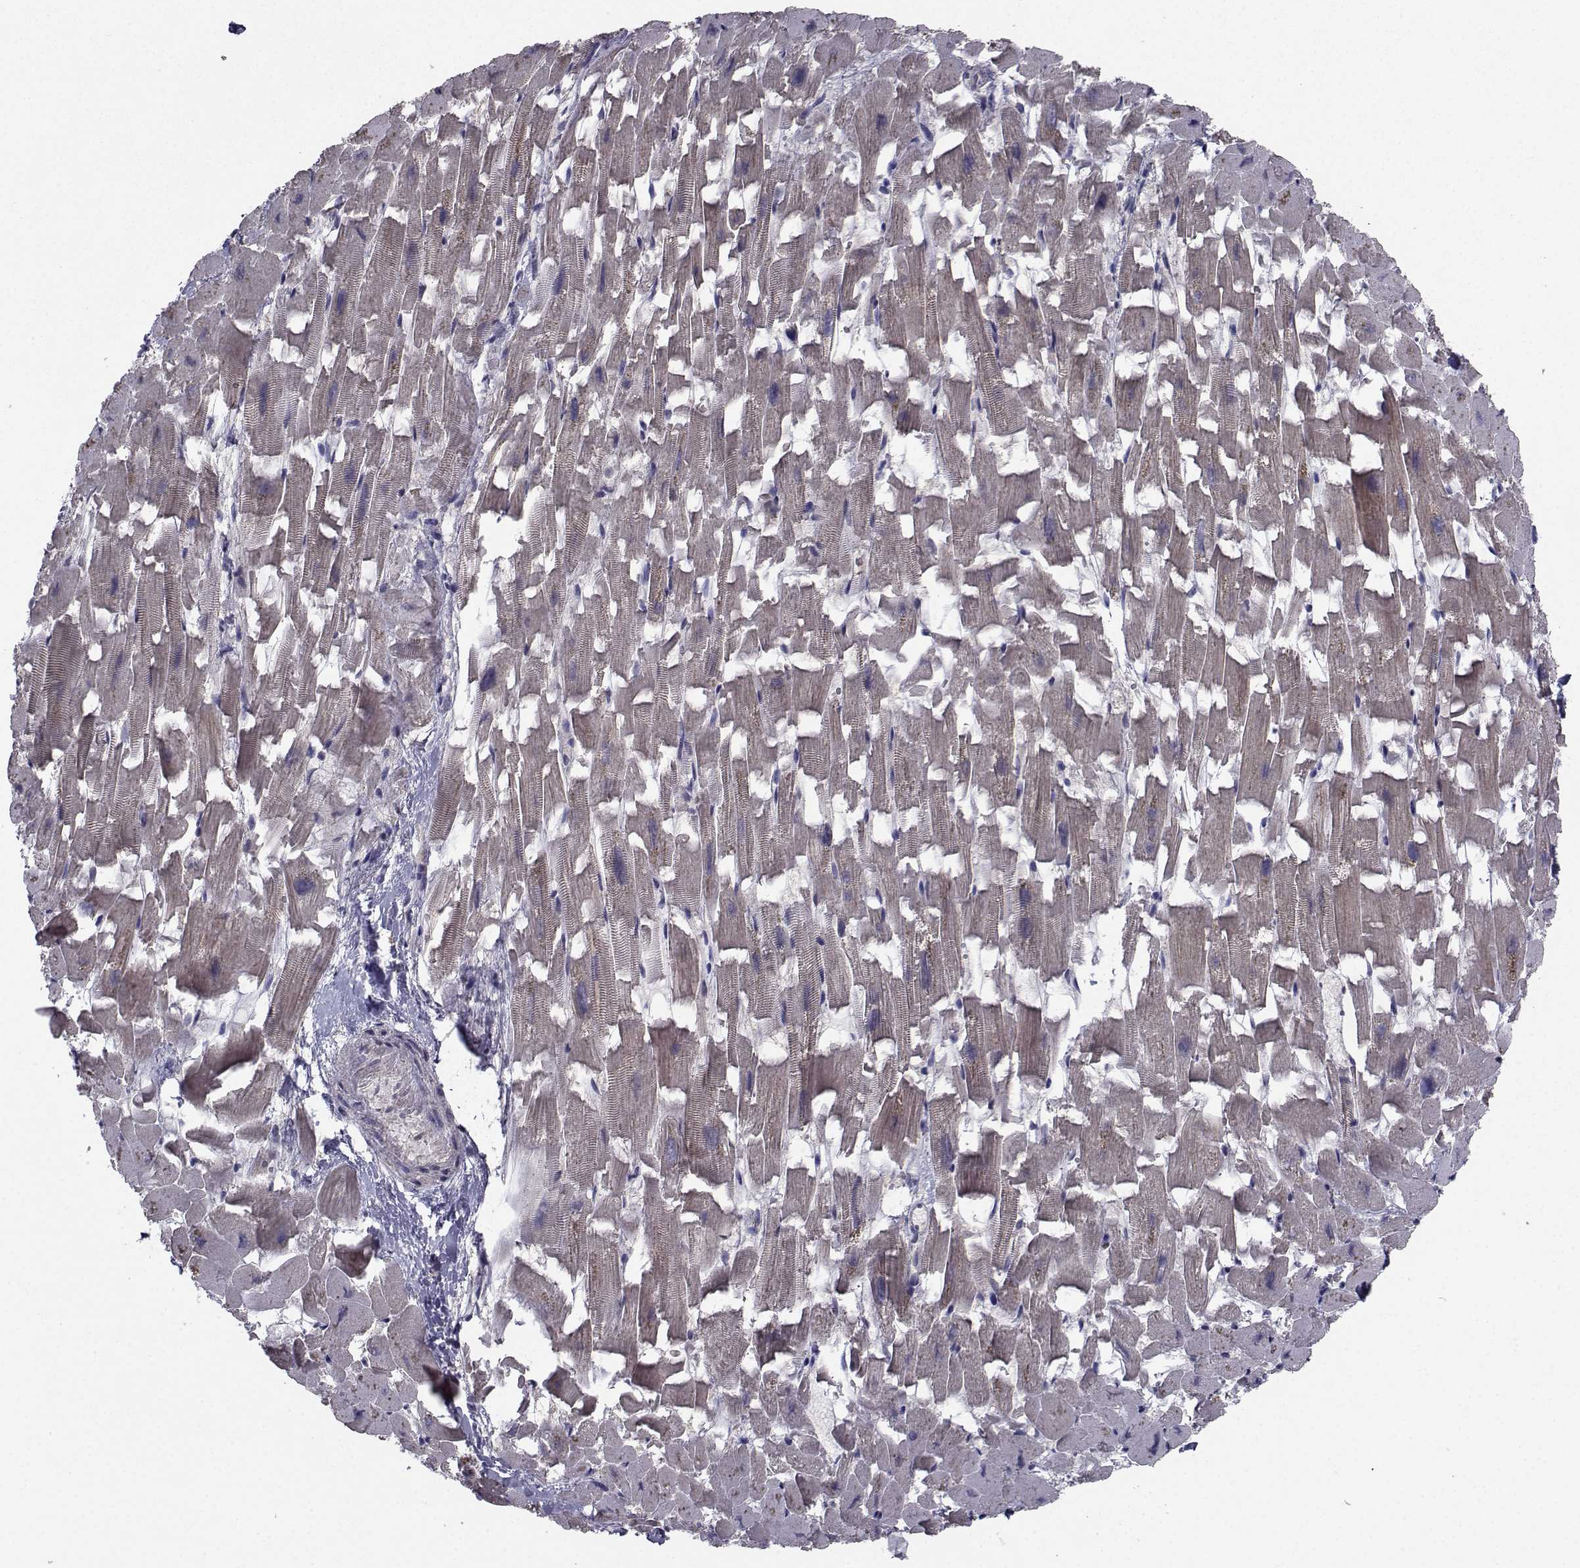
{"staining": {"intensity": "weak", "quantity": ">75%", "location": "cytoplasmic/membranous"}, "tissue": "heart muscle", "cell_type": "Cardiomyocytes", "image_type": "normal", "snomed": [{"axis": "morphology", "description": "Normal tissue, NOS"}, {"axis": "topography", "description": "Heart"}], "caption": "An immunohistochemistry (IHC) histopathology image of benign tissue is shown. Protein staining in brown highlights weak cytoplasmic/membranous positivity in heart muscle within cardiomyocytes.", "gene": "CYP2S1", "patient": {"sex": "female", "age": 64}}